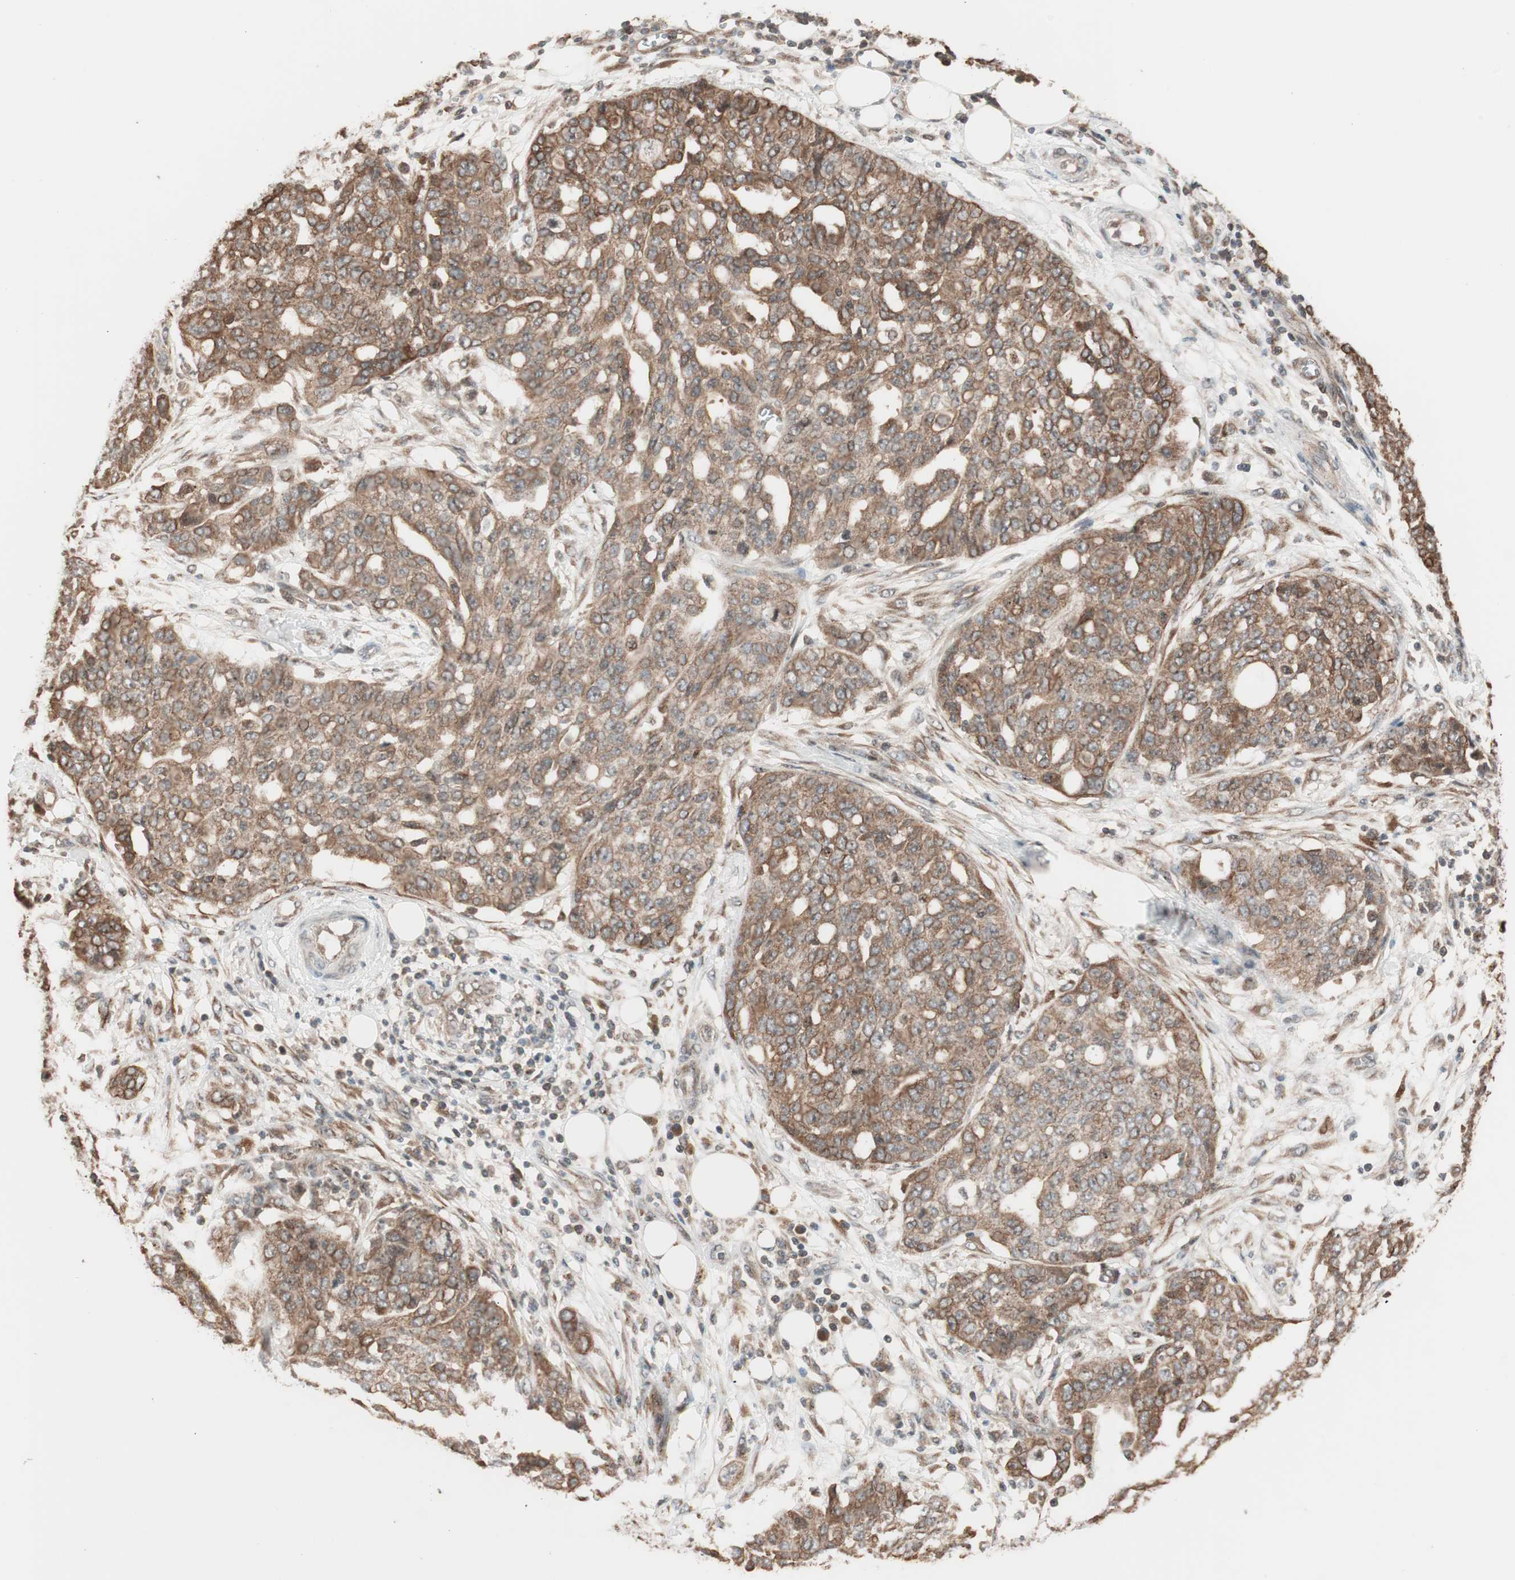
{"staining": {"intensity": "strong", "quantity": ">75%", "location": "cytoplasmic/membranous"}, "tissue": "ovarian cancer", "cell_type": "Tumor cells", "image_type": "cancer", "snomed": [{"axis": "morphology", "description": "Cystadenocarcinoma, serous, NOS"}, {"axis": "topography", "description": "Soft tissue"}, {"axis": "topography", "description": "Ovary"}], "caption": "Protein expression analysis of ovarian serous cystadenocarcinoma demonstrates strong cytoplasmic/membranous positivity in approximately >75% of tumor cells.", "gene": "FBXO5", "patient": {"sex": "female", "age": 57}}